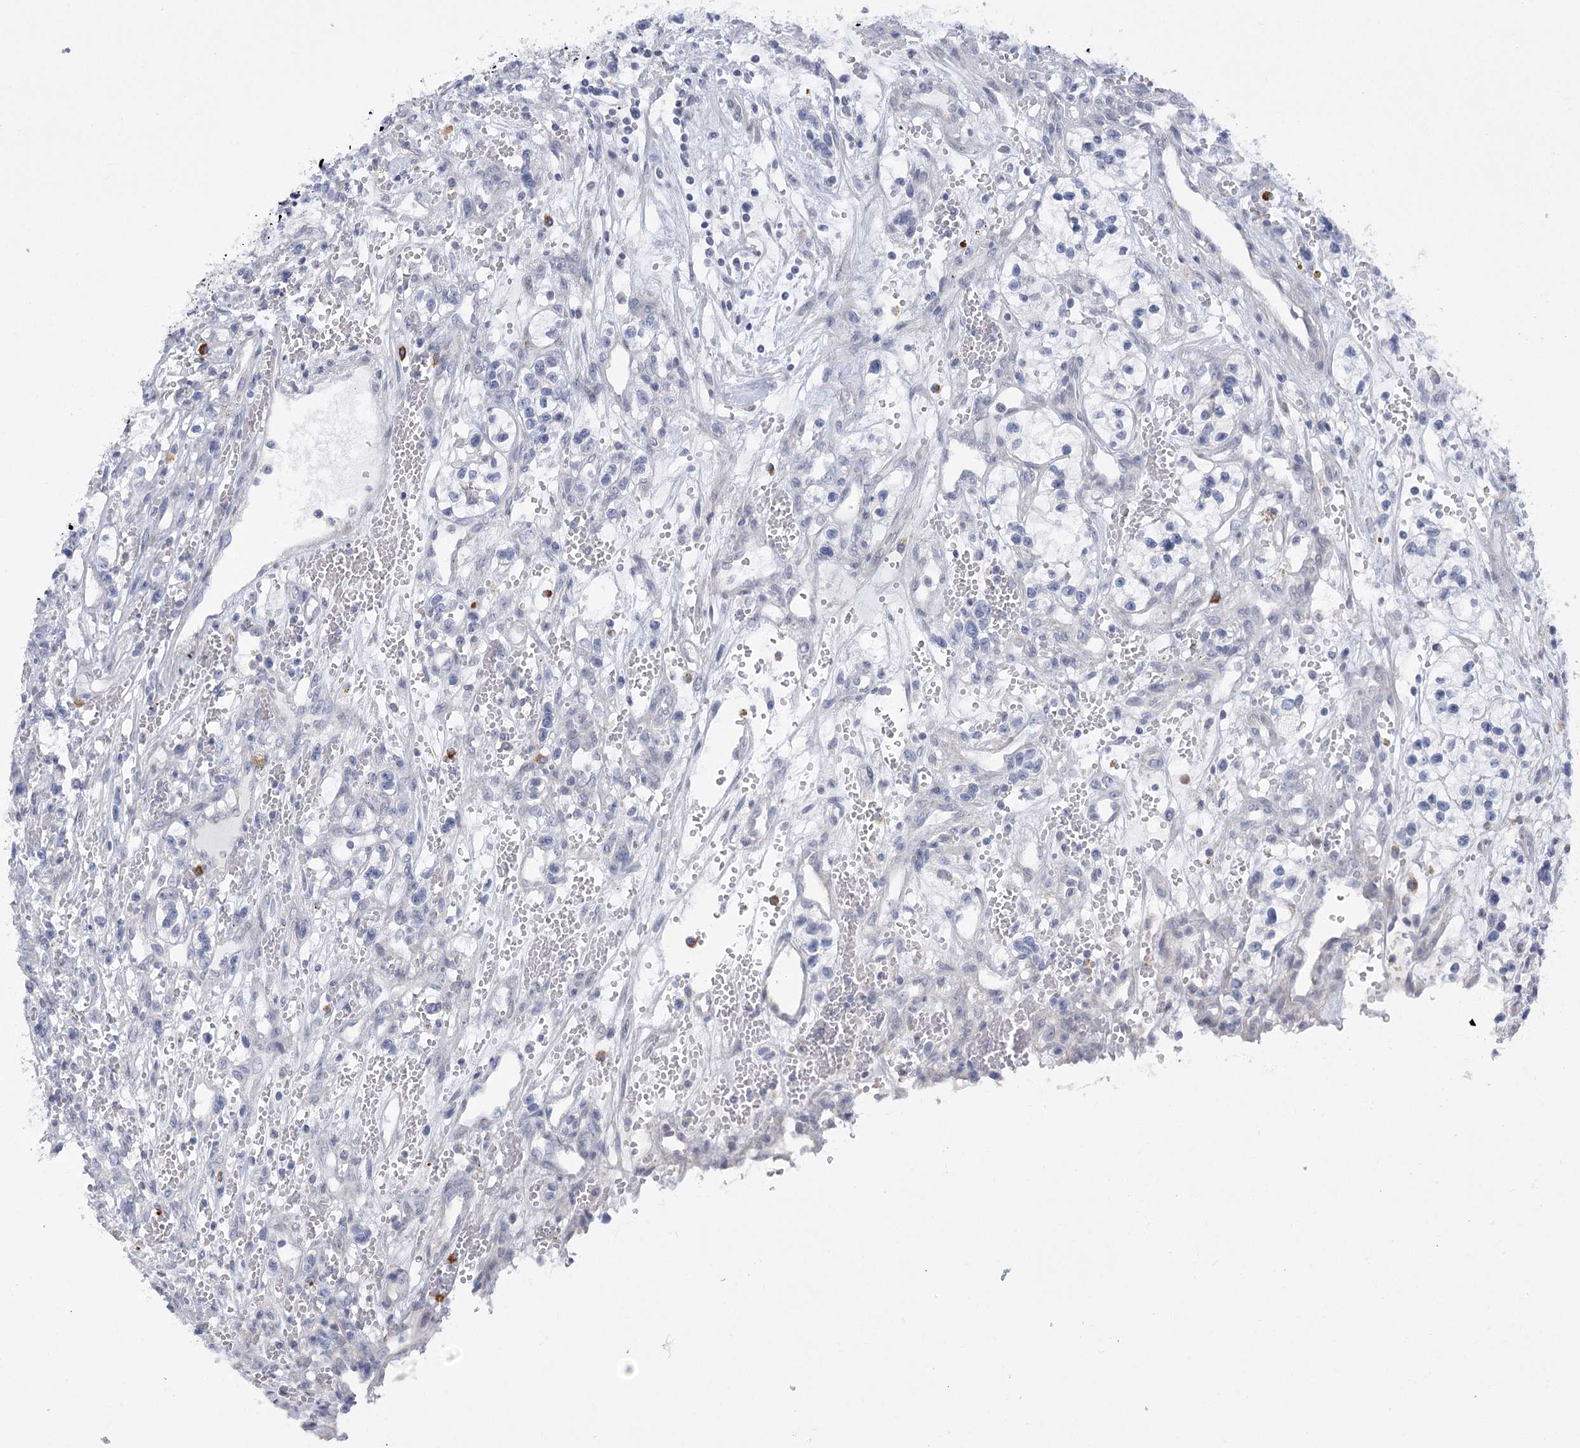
{"staining": {"intensity": "negative", "quantity": "none", "location": "none"}, "tissue": "renal cancer", "cell_type": "Tumor cells", "image_type": "cancer", "snomed": [{"axis": "morphology", "description": "Adenocarcinoma, NOS"}, {"axis": "topography", "description": "Kidney"}], "caption": "IHC photomicrograph of neoplastic tissue: human renal cancer (adenocarcinoma) stained with DAB displays no significant protein staining in tumor cells.", "gene": "FAM76B", "patient": {"sex": "female", "age": 57}}